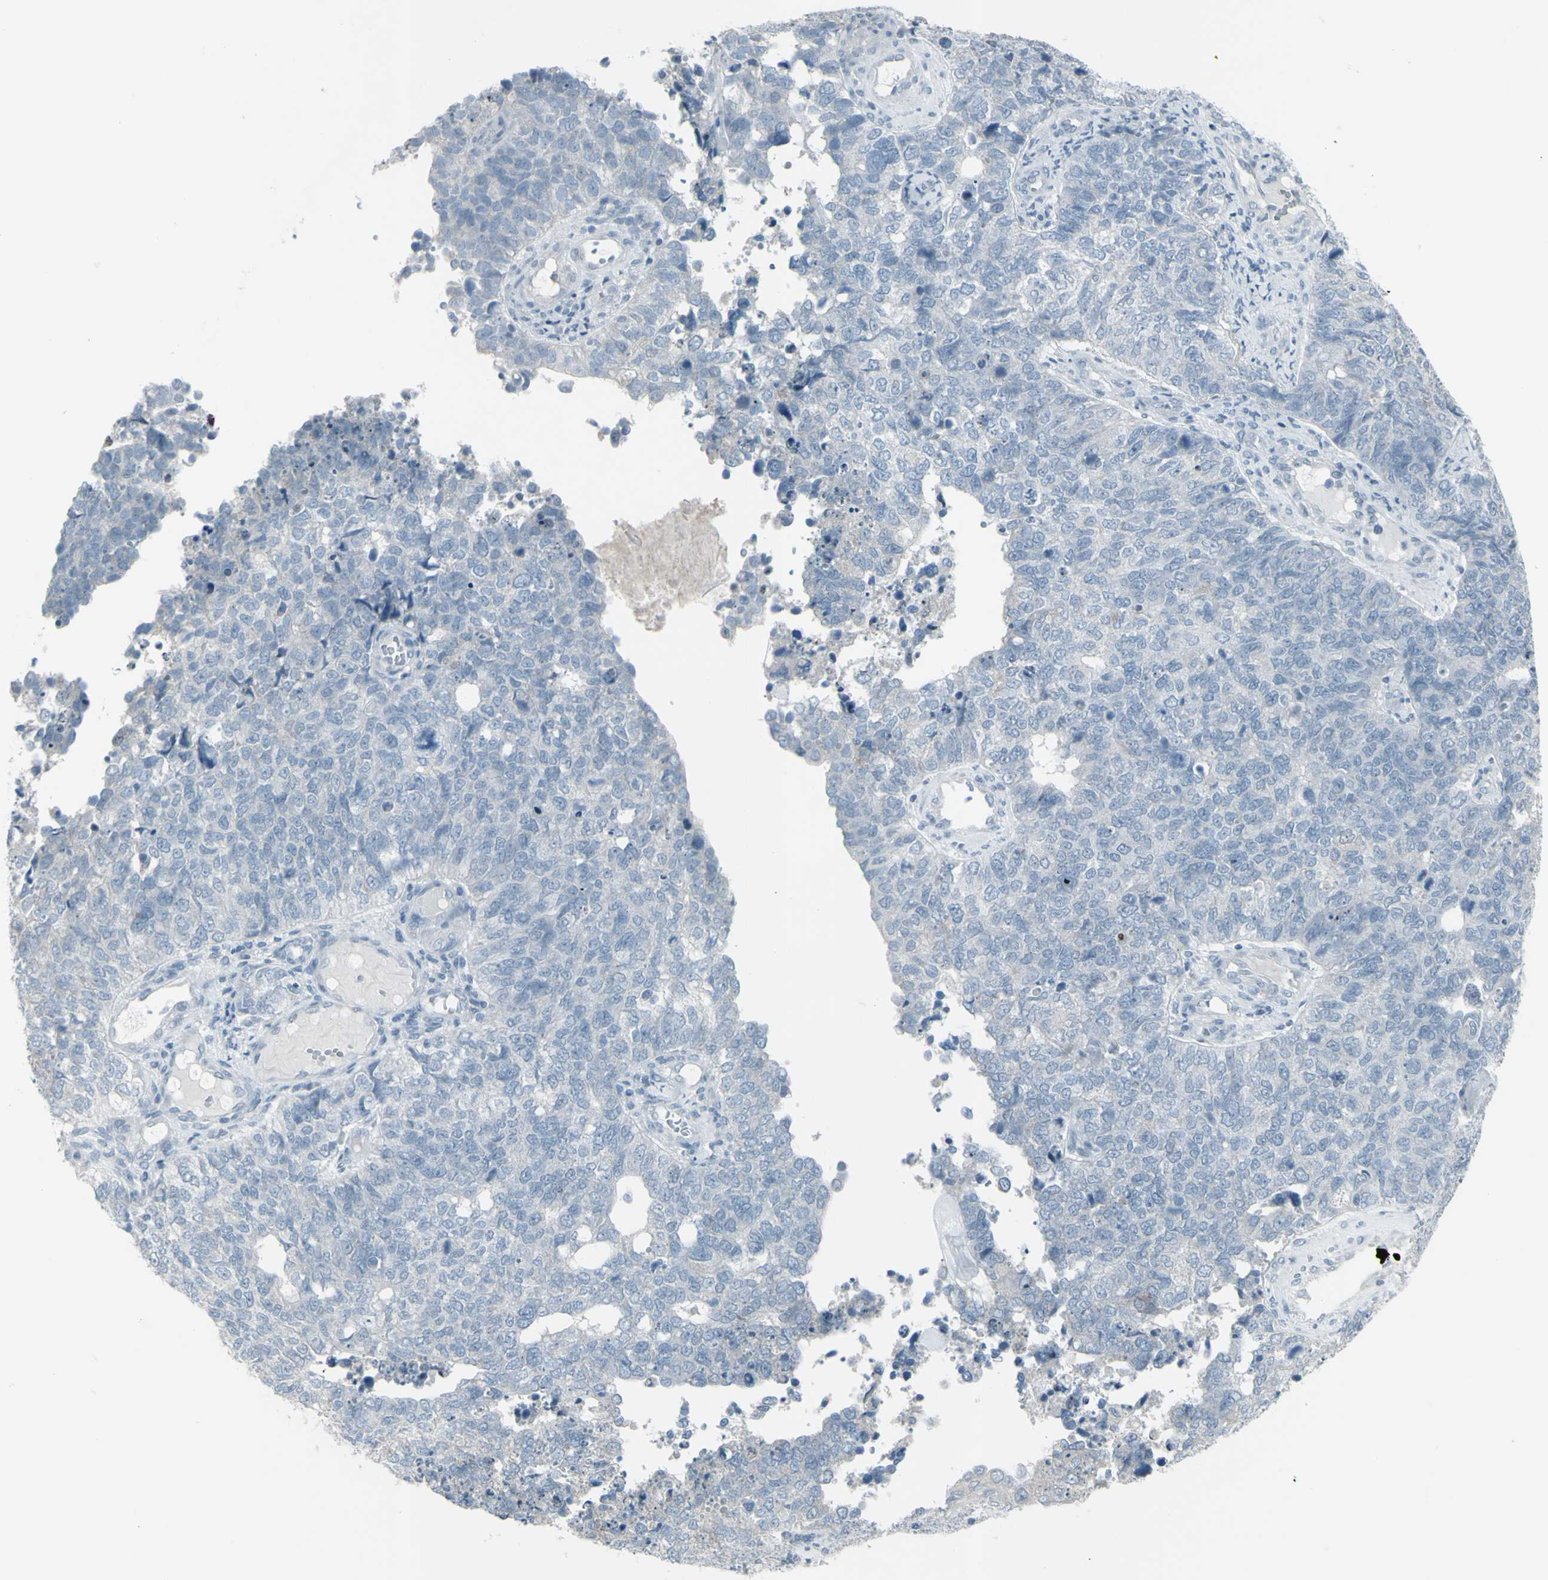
{"staining": {"intensity": "negative", "quantity": "none", "location": "none"}, "tissue": "cervical cancer", "cell_type": "Tumor cells", "image_type": "cancer", "snomed": [{"axis": "morphology", "description": "Squamous cell carcinoma, NOS"}, {"axis": "topography", "description": "Cervix"}], "caption": "DAB immunohistochemical staining of human cervical cancer displays no significant staining in tumor cells.", "gene": "RAB3A", "patient": {"sex": "female", "age": 63}}